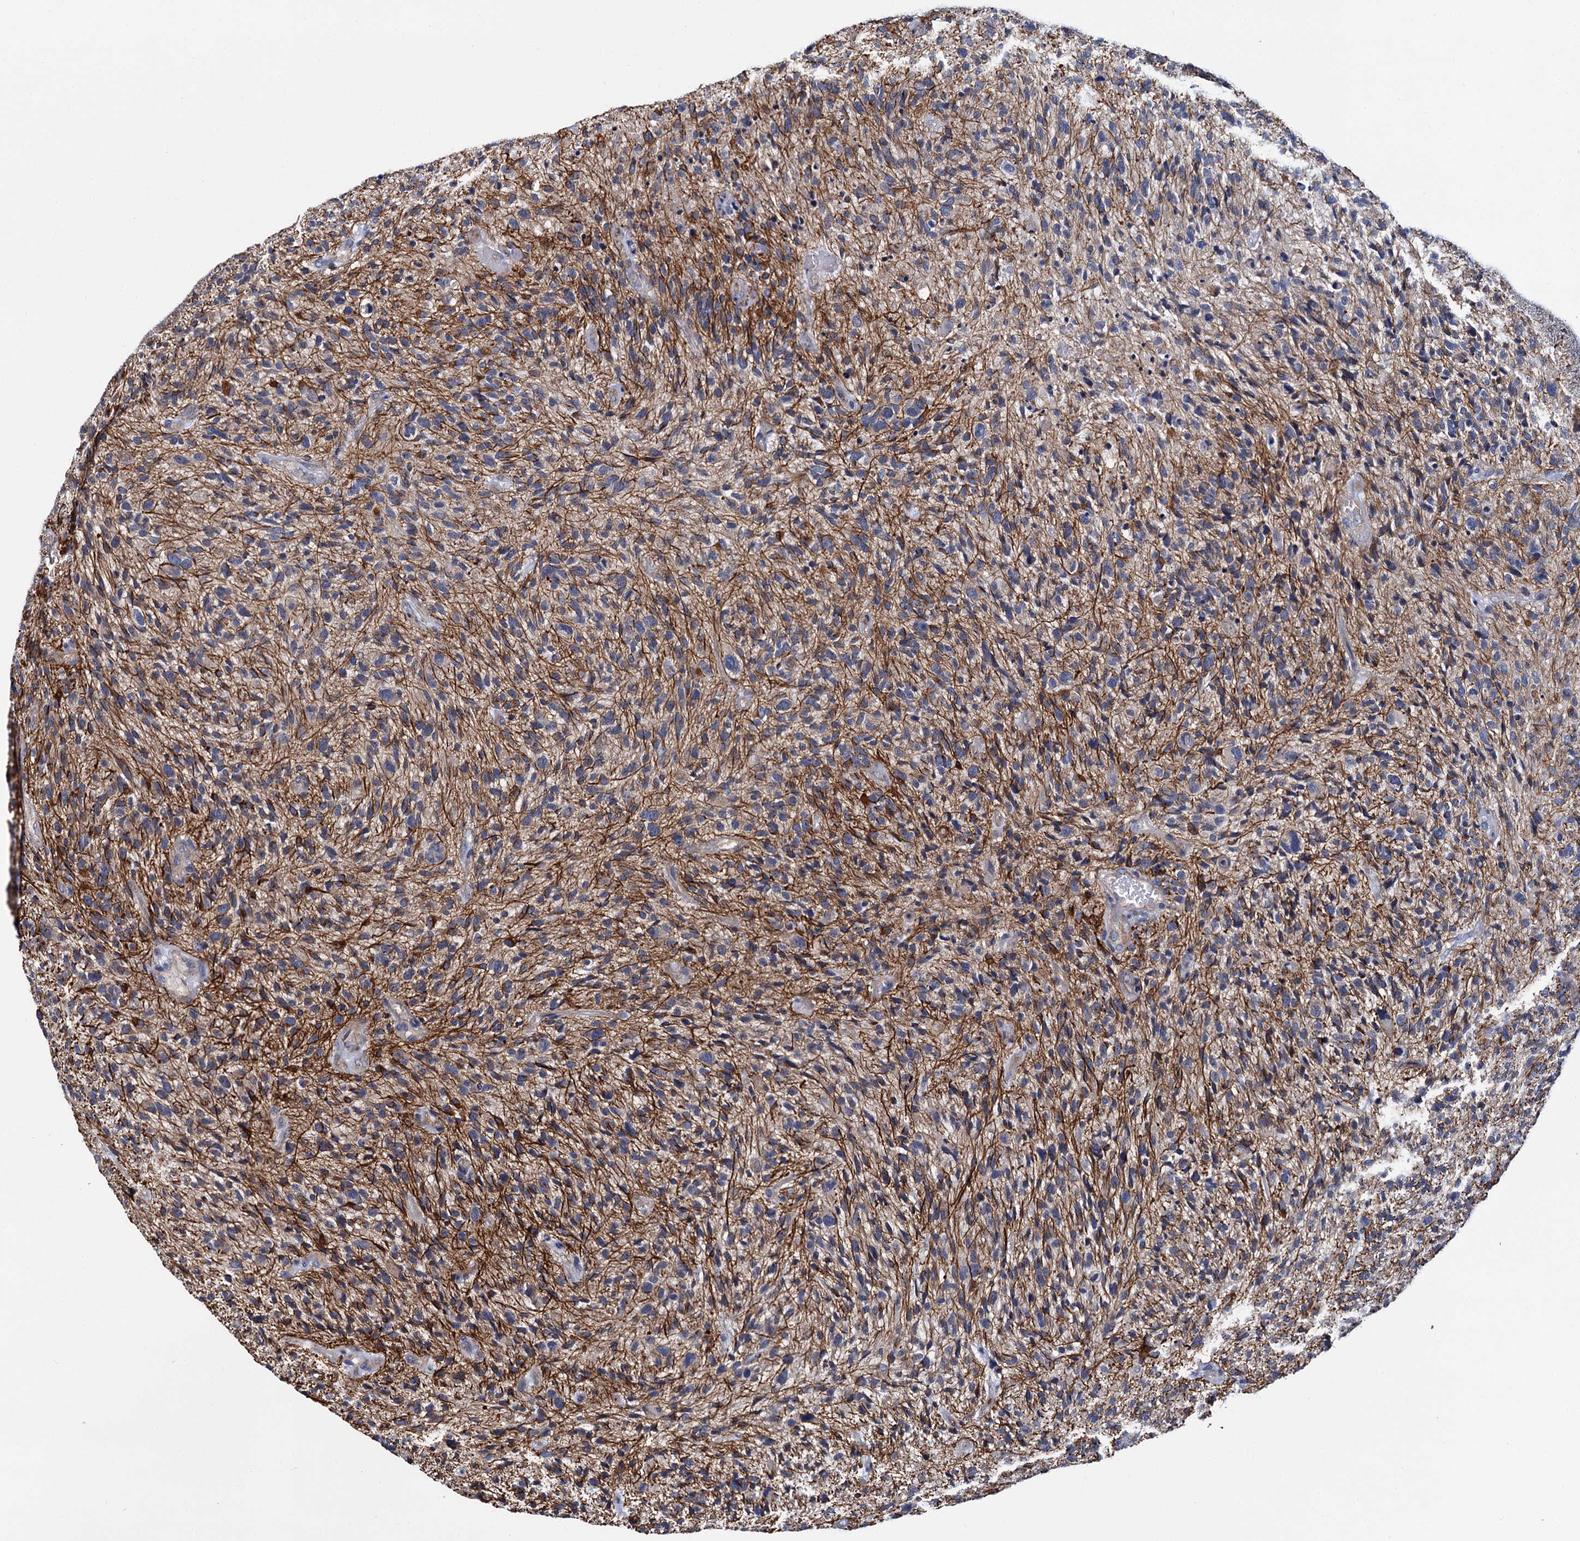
{"staining": {"intensity": "negative", "quantity": "none", "location": "none"}, "tissue": "glioma", "cell_type": "Tumor cells", "image_type": "cancer", "snomed": [{"axis": "morphology", "description": "Glioma, malignant, High grade"}, {"axis": "topography", "description": "Brain"}], "caption": "This is a histopathology image of immunohistochemistry staining of malignant high-grade glioma, which shows no expression in tumor cells.", "gene": "CEP295", "patient": {"sex": "male", "age": 47}}